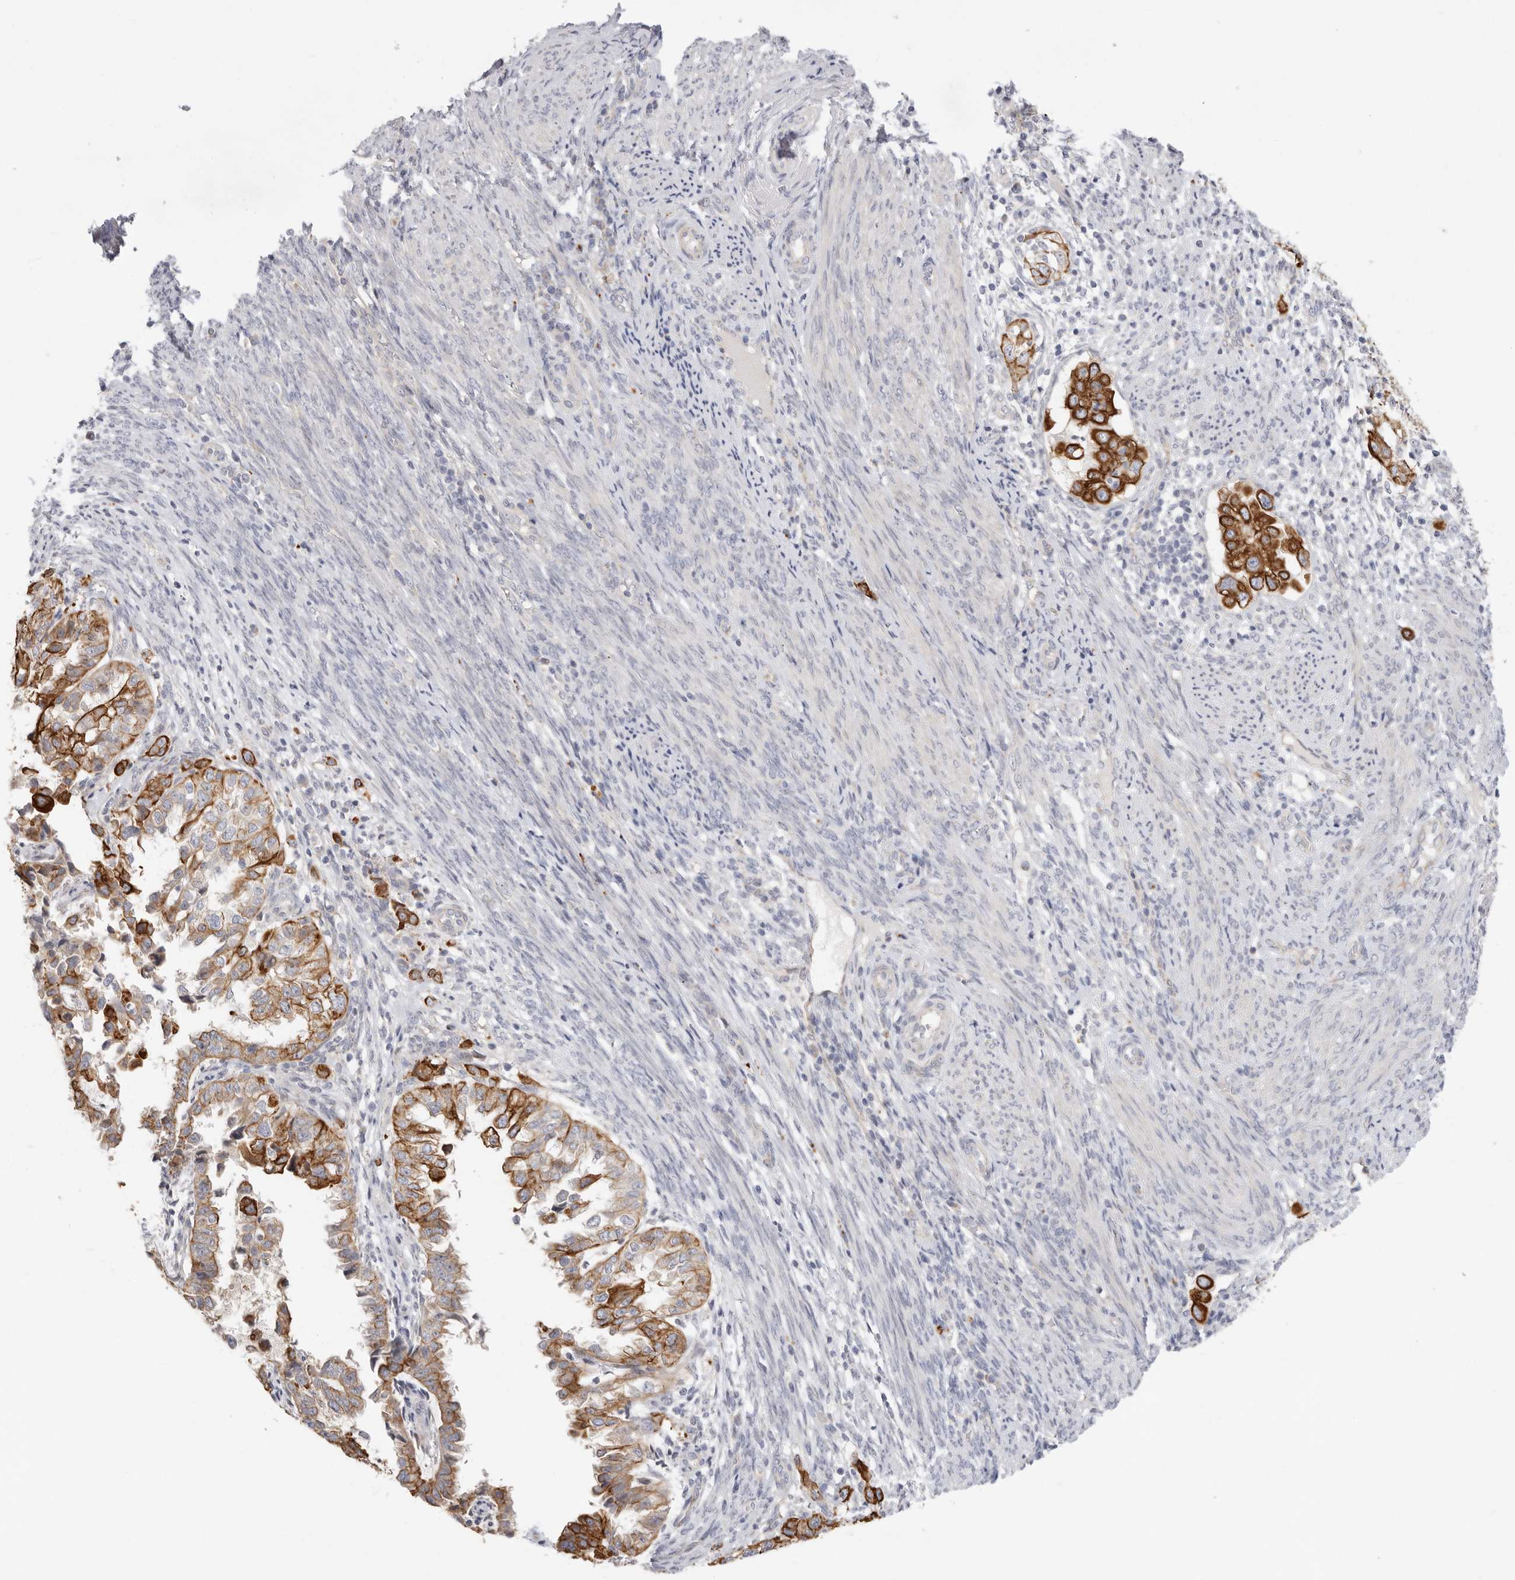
{"staining": {"intensity": "strong", "quantity": ">75%", "location": "cytoplasmic/membranous"}, "tissue": "endometrial cancer", "cell_type": "Tumor cells", "image_type": "cancer", "snomed": [{"axis": "morphology", "description": "Adenocarcinoma, NOS"}, {"axis": "topography", "description": "Endometrium"}], "caption": "Immunohistochemistry (IHC) histopathology image of adenocarcinoma (endometrial) stained for a protein (brown), which reveals high levels of strong cytoplasmic/membranous staining in approximately >75% of tumor cells.", "gene": "USH1C", "patient": {"sex": "female", "age": 85}}